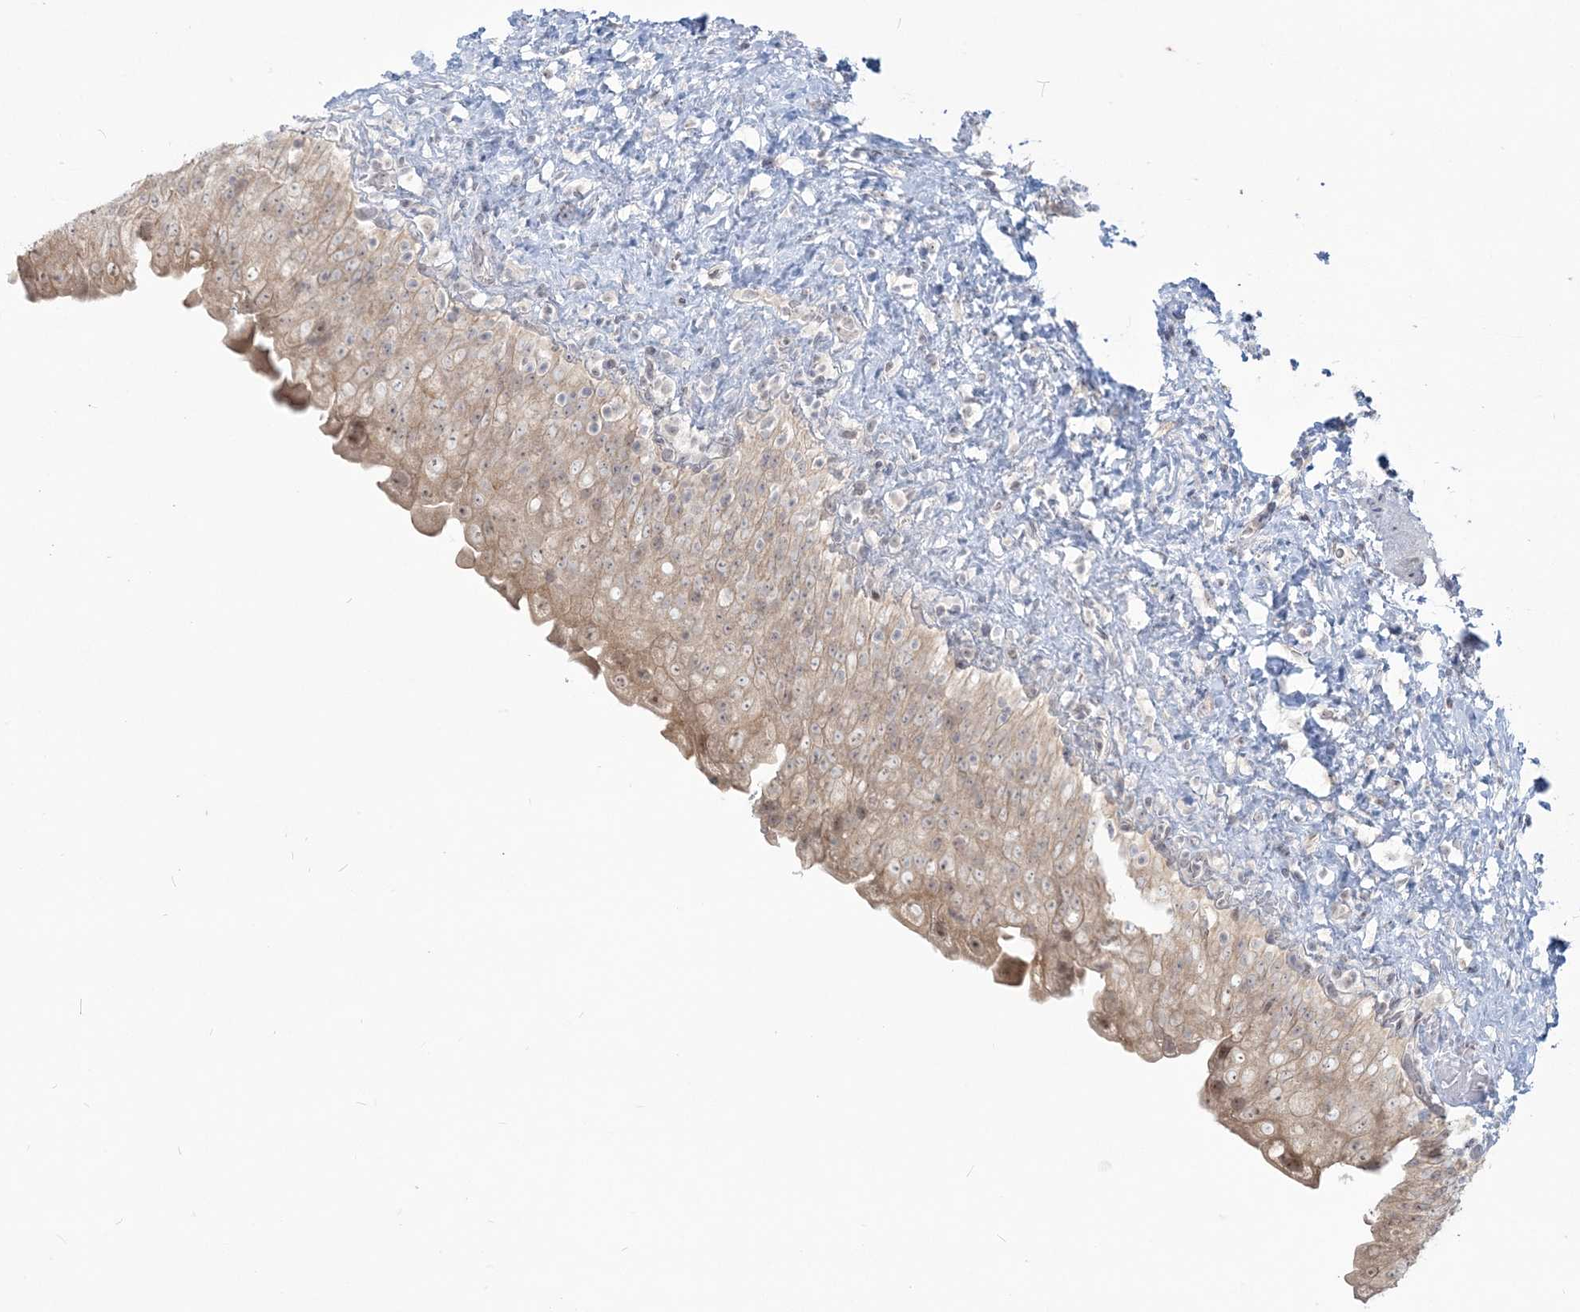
{"staining": {"intensity": "weak", "quantity": ">75%", "location": "cytoplasmic/membranous,nuclear"}, "tissue": "urinary bladder", "cell_type": "Urothelial cells", "image_type": "normal", "snomed": [{"axis": "morphology", "description": "Normal tissue, NOS"}, {"axis": "topography", "description": "Urinary bladder"}], "caption": "Human urinary bladder stained with a brown dye displays weak cytoplasmic/membranous,nuclear positive staining in approximately >75% of urothelial cells.", "gene": "SDAD1", "patient": {"sex": "female", "age": 27}}